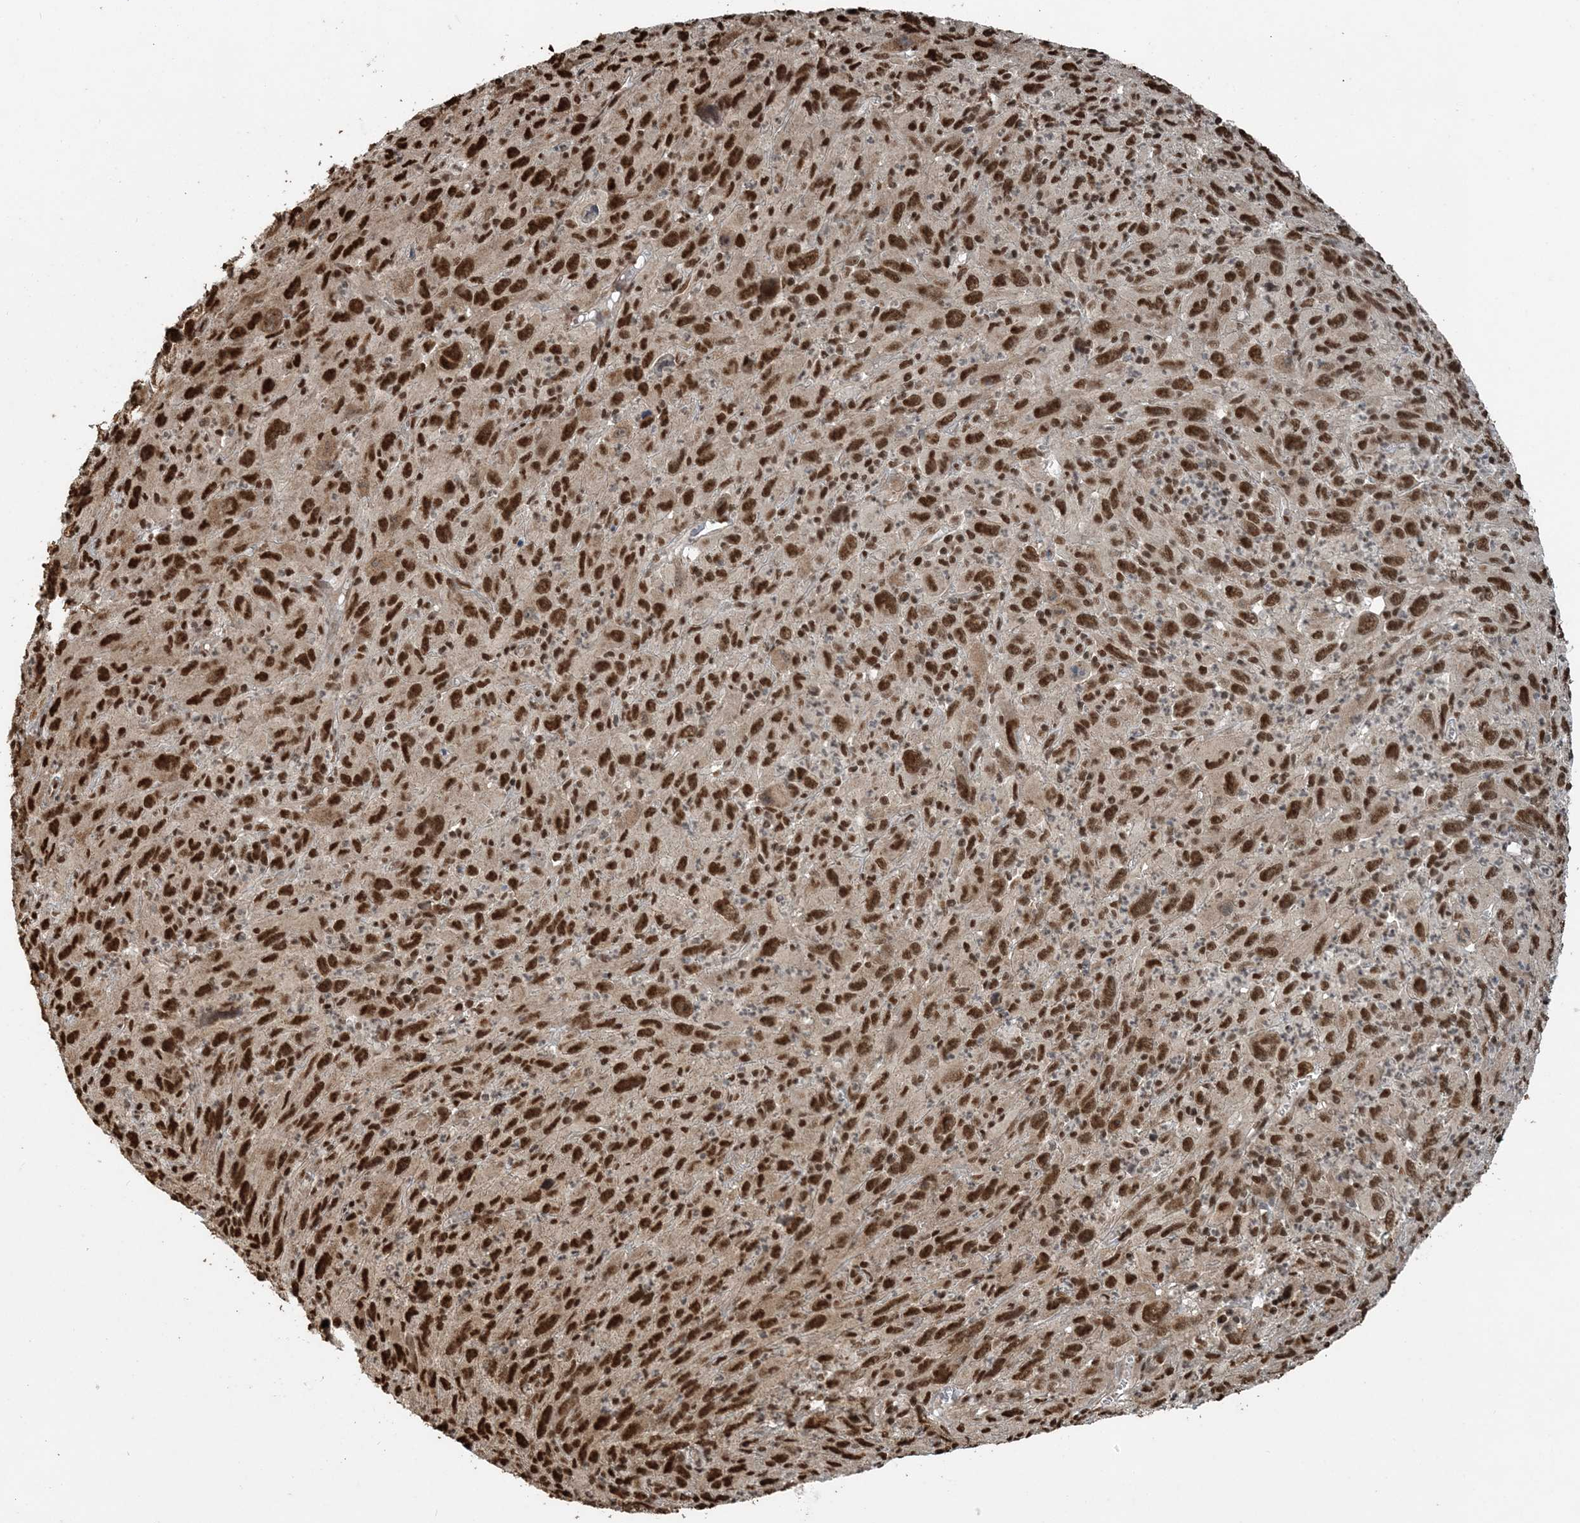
{"staining": {"intensity": "moderate", "quantity": ">75%", "location": "nuclear"}, "tissue": "melanoma", "cell_type": "Tumor cells", "image_type": "cancer", "snomed": [{"axis": "morphology", "description": "Malignant melanoma, Metastatic site"}, {"axis": "topography", "description": "Skin"}], "caption": "Melanoma stained for a protein demonstrates moderate nuclear positivity in tumor cells.", "gene": "ARHGAP35", "patient": {"sex": "female", "age": 56}}